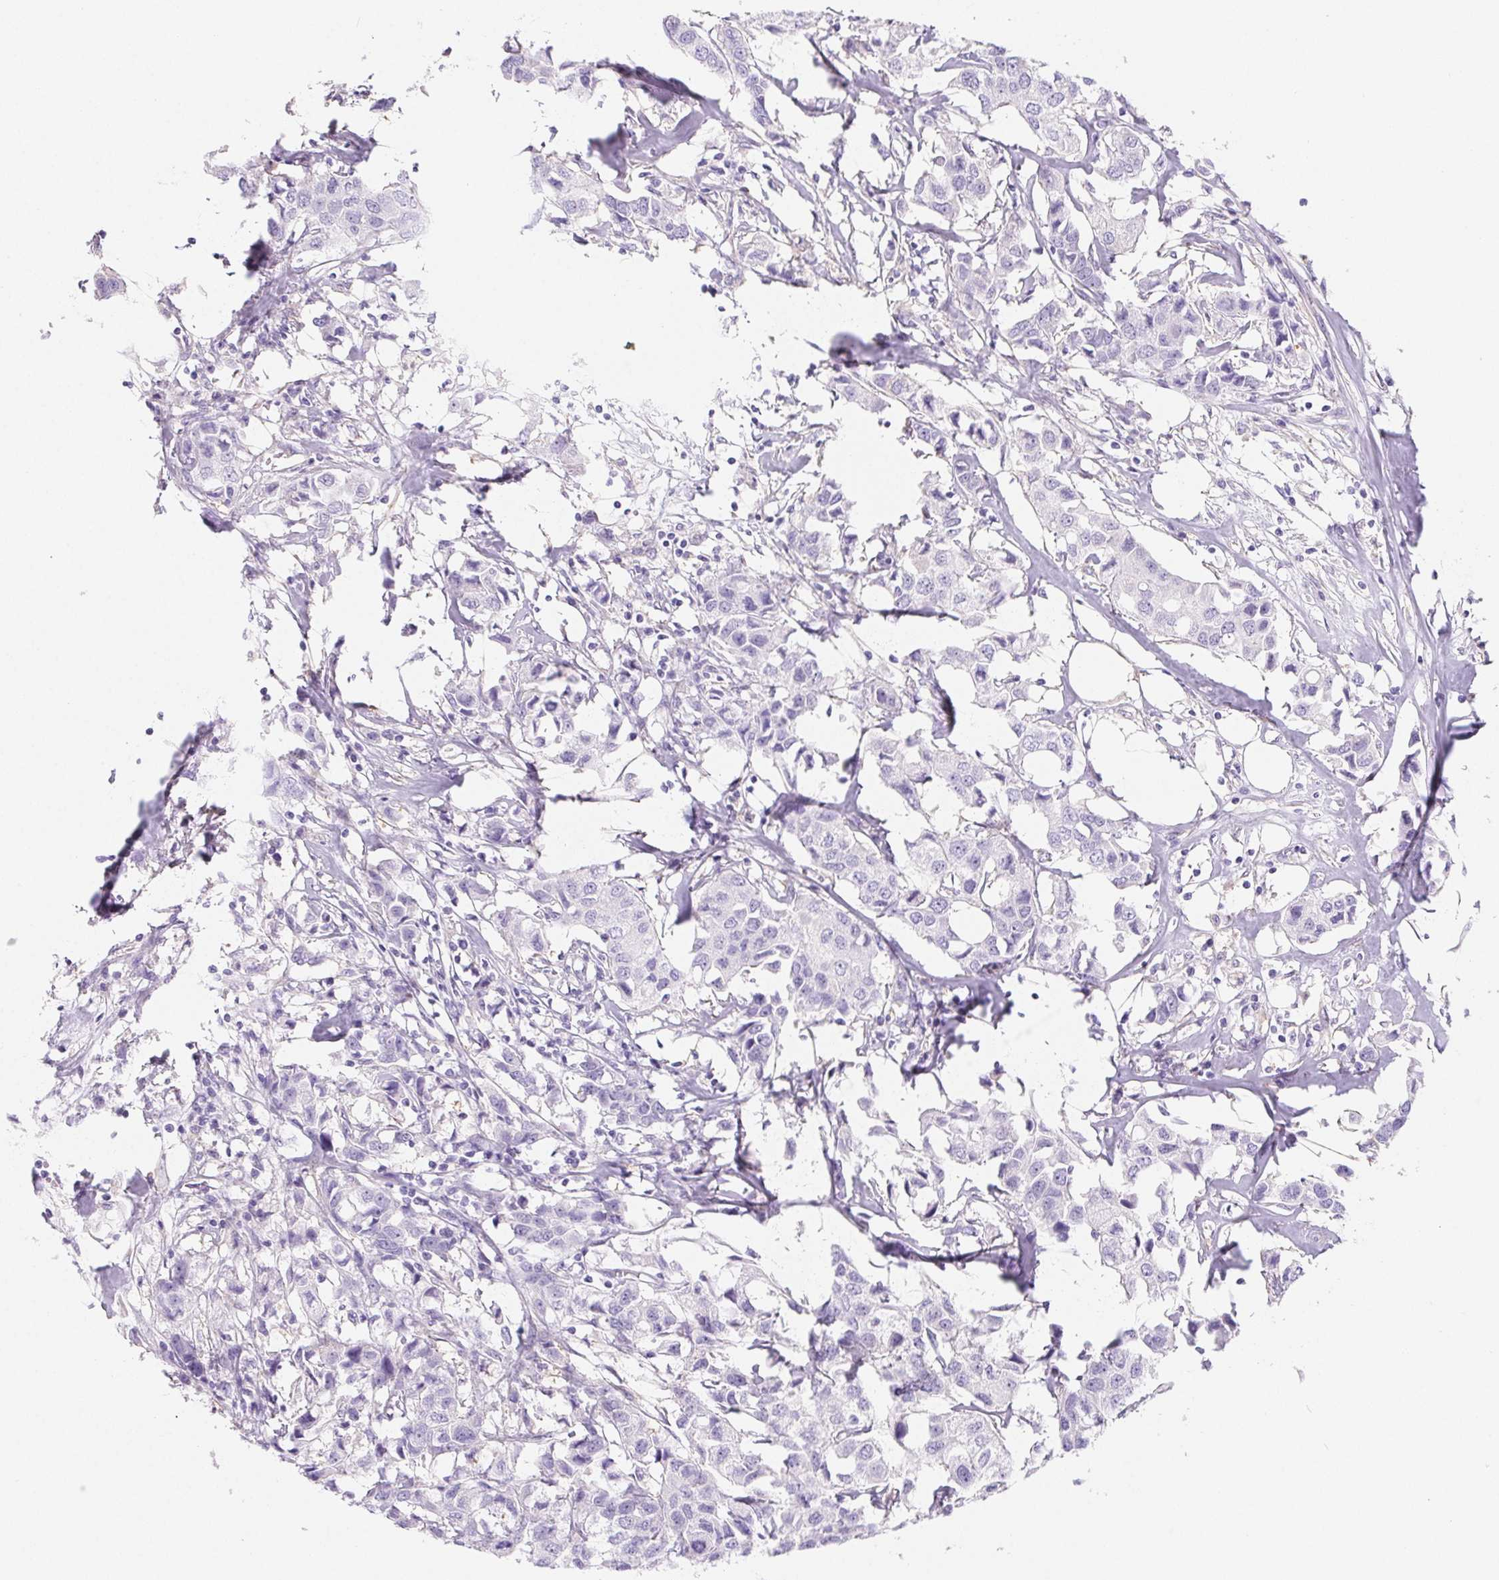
{"staining": {"intensity": "negative", "quantity": "none", "location": "none"}, "tissue": "breast cancer", "cell_type": "Tumor cells", "image_type": "cancer", "snomed": [{"axis": "morphology", "description": "Duct carcinoma"}, {"axis": "topography", "description": "Breast"}], "caption": "Protein analysis of infiltrating ductal carcinoma (breast) shows no significant staining in tumor cells.", "gene": "PNLIP", "patient": {"sex": "female", "age": 80}}